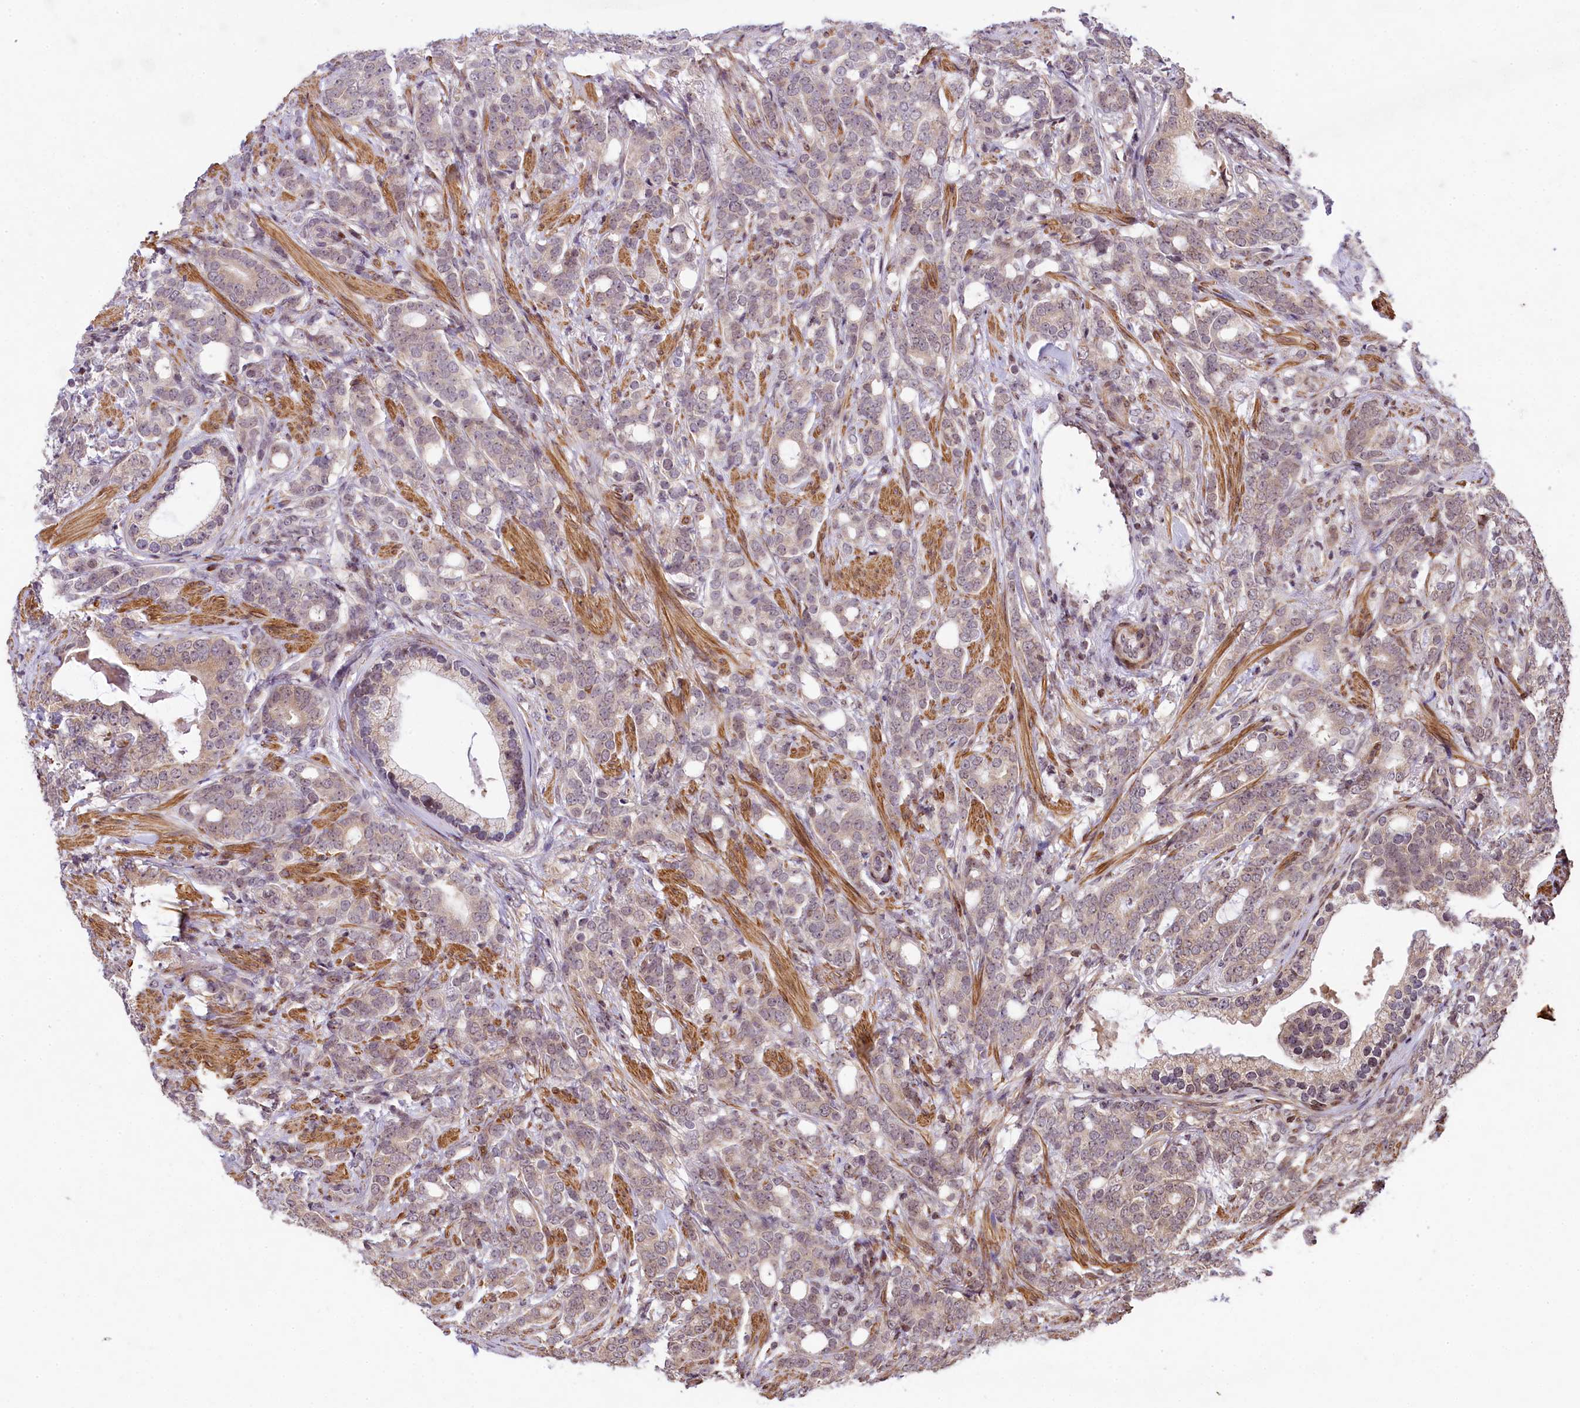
{"staining": {"intensity": "negative", "quantity": "none", "location": "none"}, "tissue": "prostate cancer", "cell_type": "Tumor cells", "image_type": "cancer", "snomed": [{"axis": "morphology", "description": "Adenocarcinoma, Low grade"}, {"axis": "topography", "description": "Prostate"}], "caption": "This is an immunohistochemistry histopathology image of prostate cancer (low-grade adenocarcinoma). There is no positivity in tumor cells.", "gene": "RBBP8", "patient": {"sex": "male", "age": 71}}